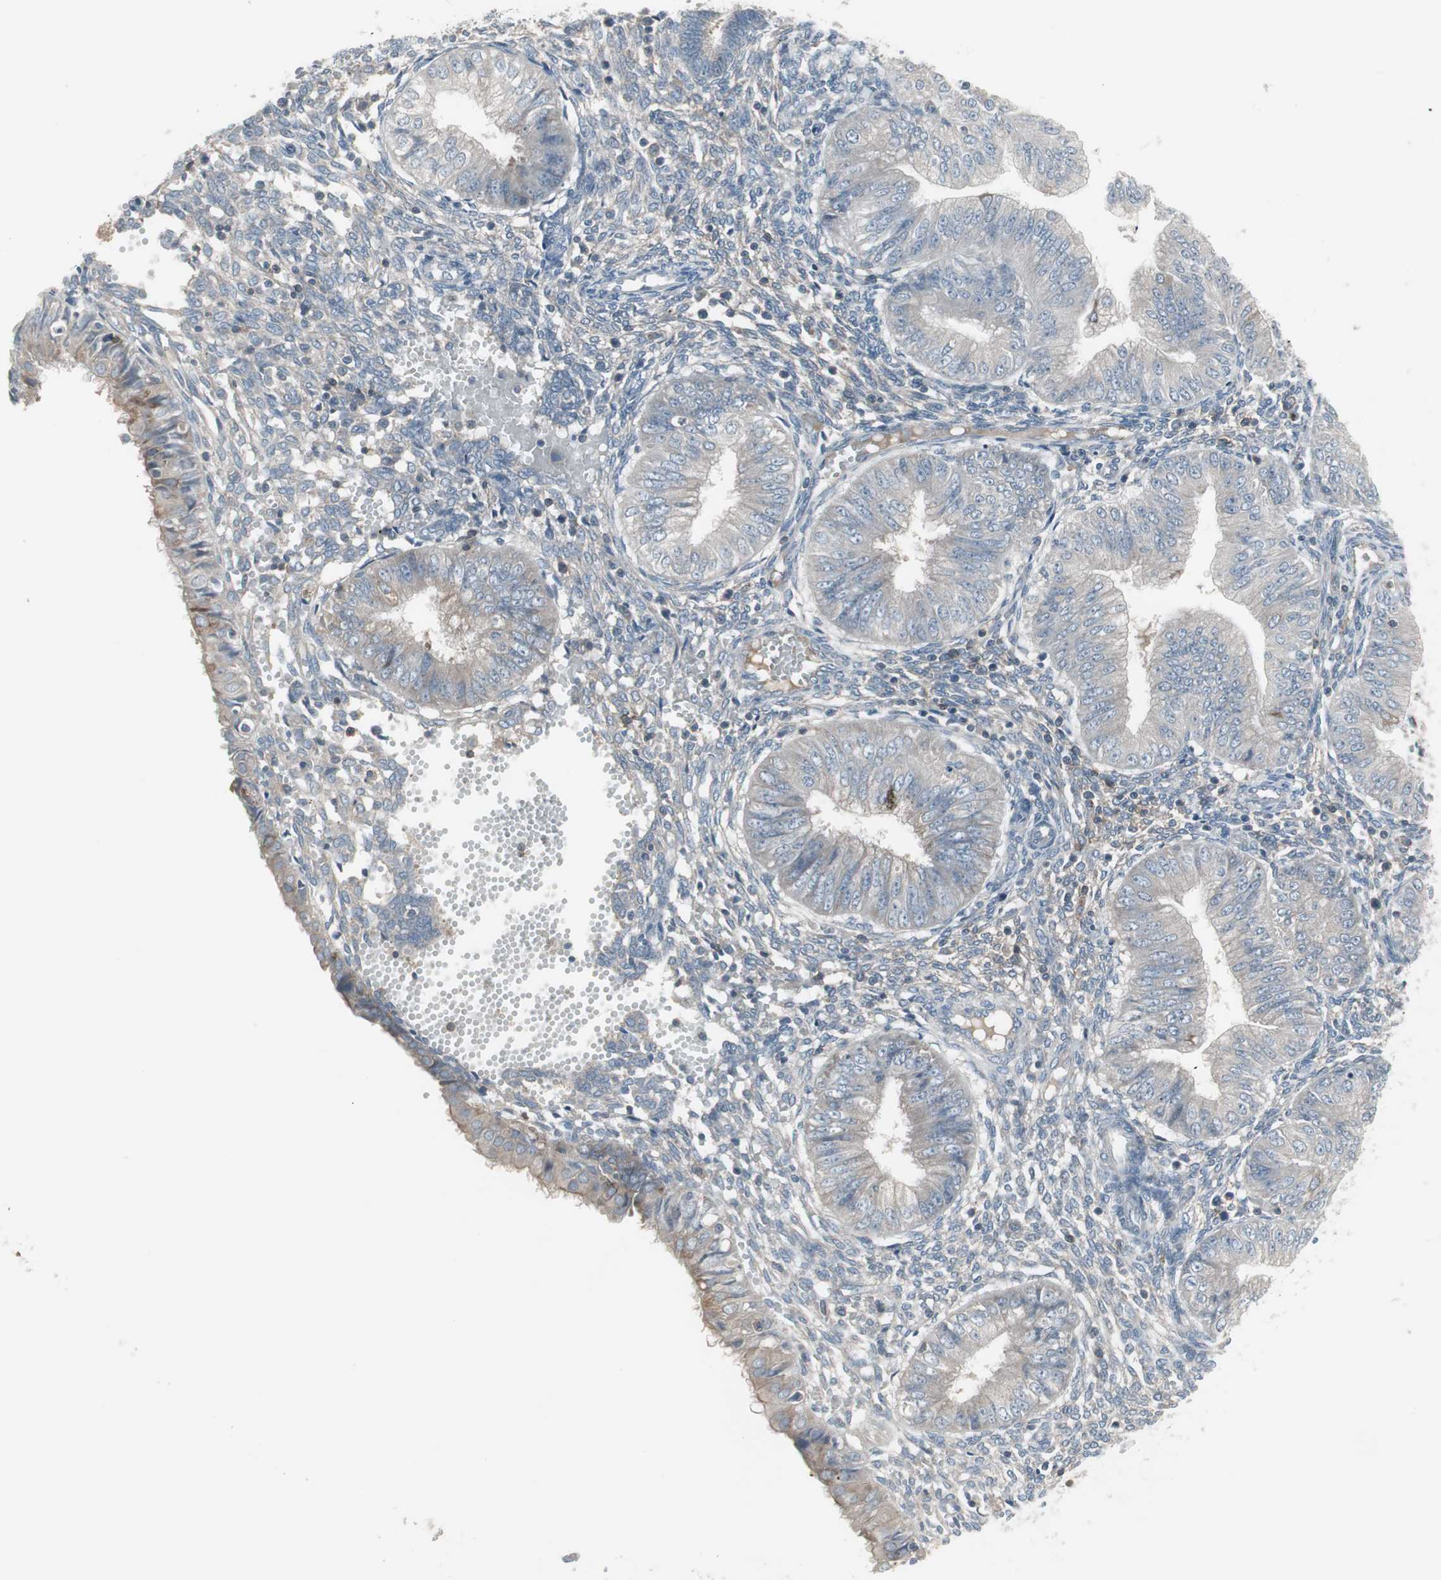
{"staining": {"intensity": "weak", "quantity": "<25%", "location": "cytoplasmic/membranous"}, "tissue": "endometrial cancer", "cell_type": "Tumor cells", "image_type": "cancer", "snomed": [{"axis": "morphology", "description": "Normal tissue, NOS"}, {"axis": "morphology", "description": "Adenocarcinoma, NOS"}, {"axis": "topography", "description": "Endometrium"}], "caption": "High magnification brightfield microscopy of endometrial cancer stained with DAB (3,3'-diaminobenzidine) (brown) and counterstained with hematoxylin (blue): tumor cells show no significant expression. (Stains: DAB (3,3'-diaminobenzidine) immunohistochemistry with hematoxylin counter stain, Microscopy: brightfield microscopy at high magnification).", "gene": "ZSCAN32", "patient": {"sex": "female", "age": 53}}